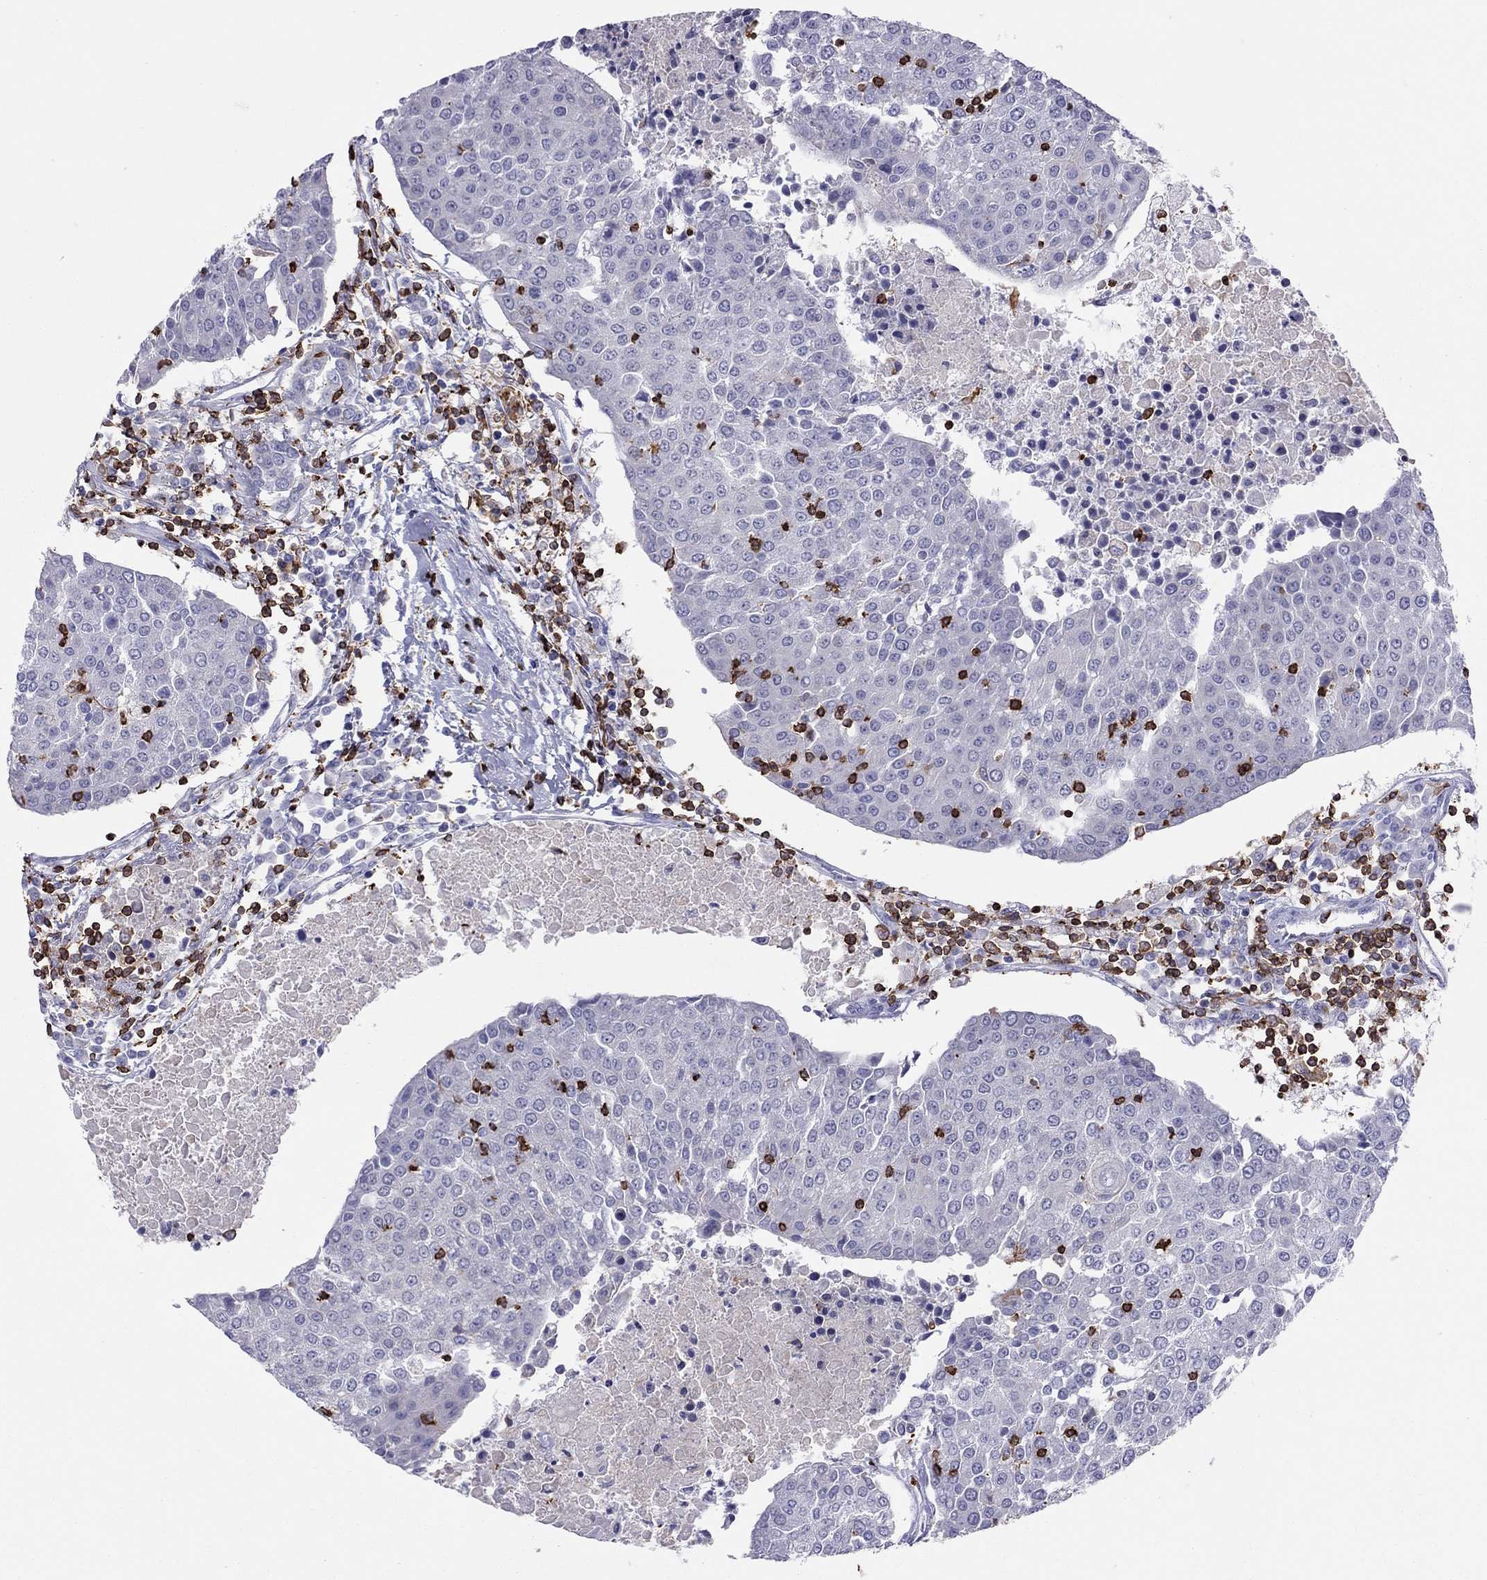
{"staining": {"intensity": "negative", "quantity": "none", "location": "none"}, "tissue": "urothelial cancer", "cell_type": "Tumor cells", "image_type": "cancer", "snomed": [{"axis": "morphology", "description": "Urothelial carcinoma, High grade"}, {"axis": "topography", "description": "Urinary bladder"}], "caption": "IHC of human urothelial cancer exhibits no positivity in tumor cells.", "gene": "MND1", "patient": {"sex": "female", "age": 85}}